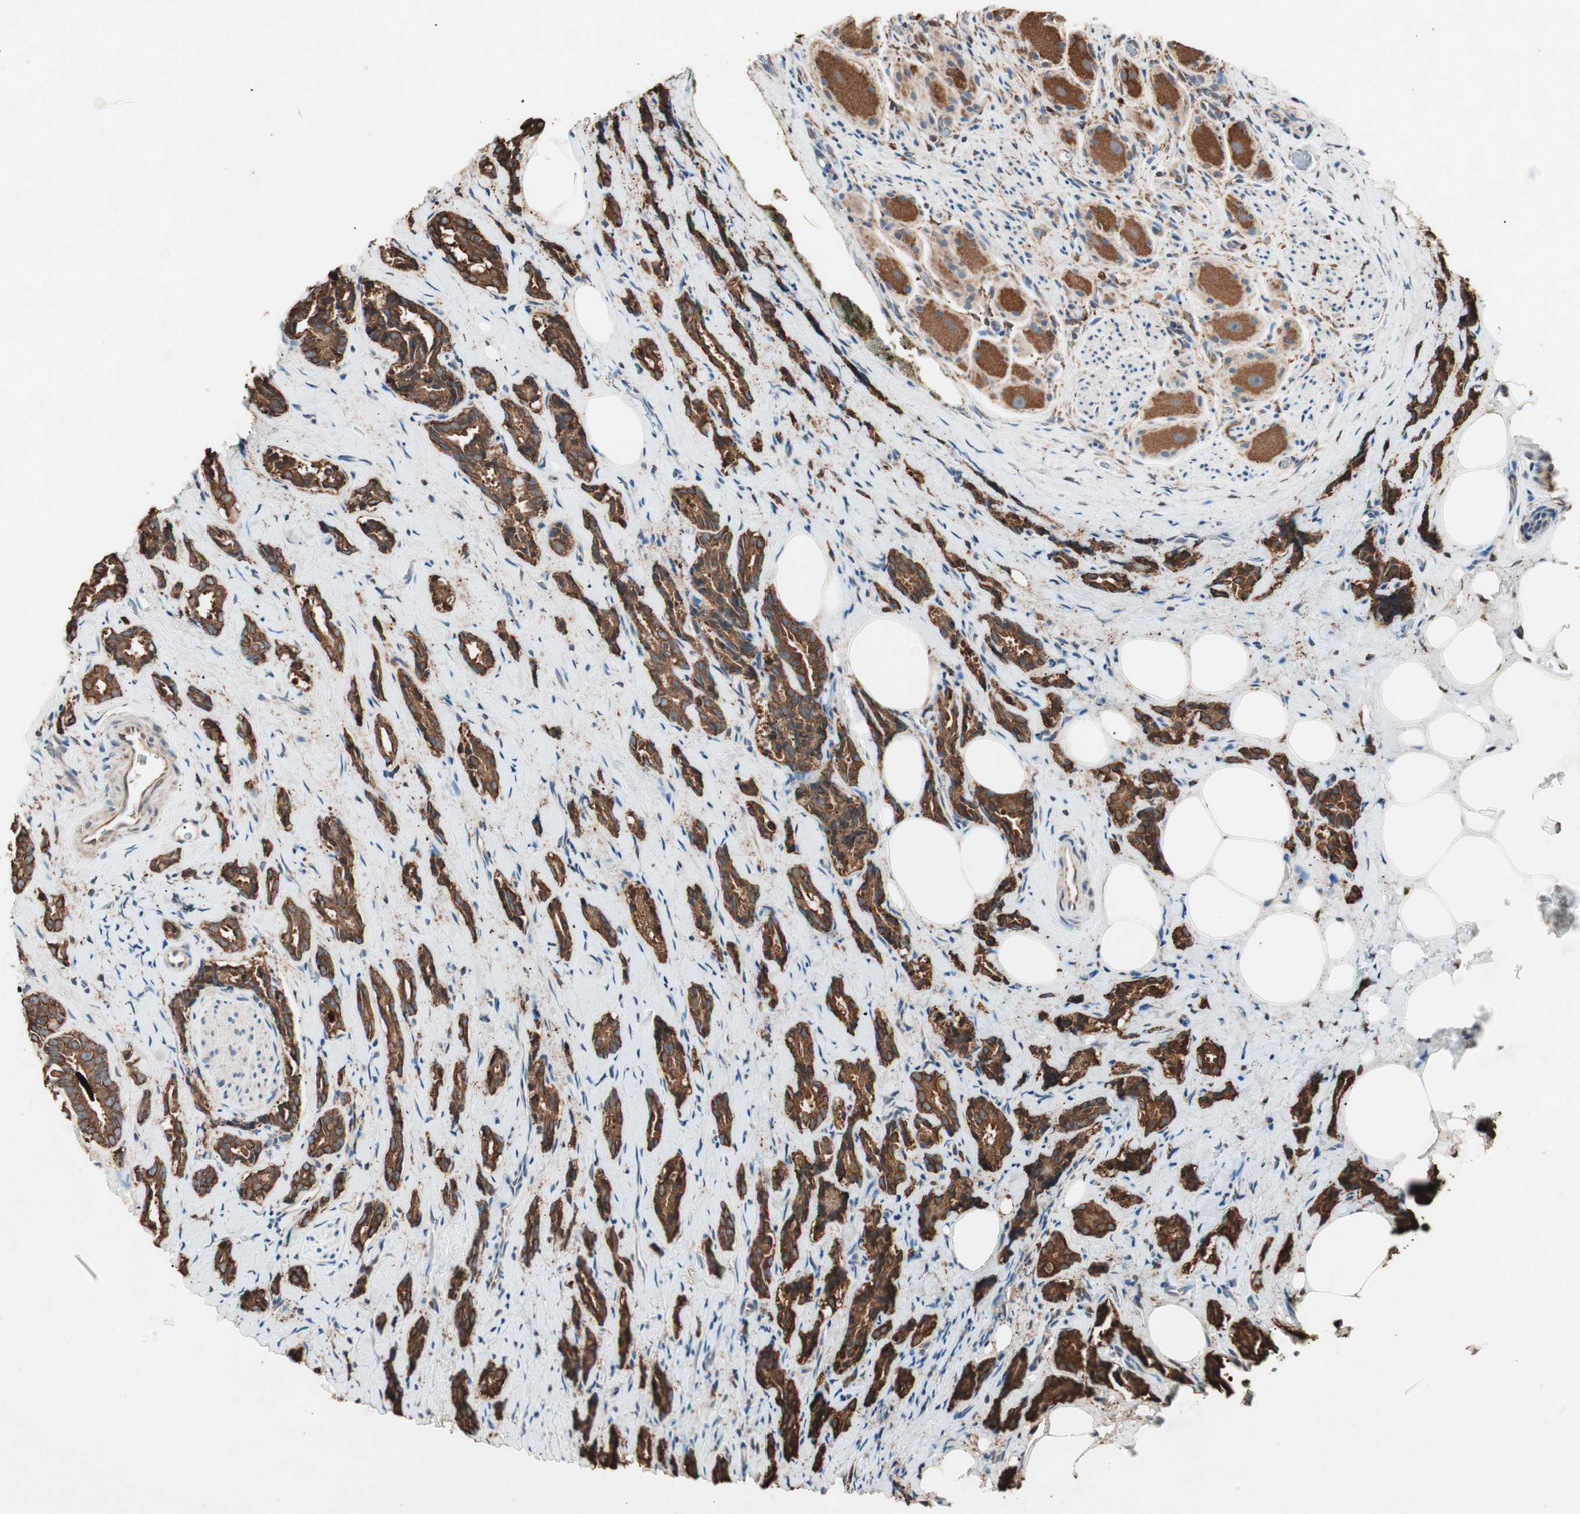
{"staining": {"intensity": "strong", "quantity": ">75%", "location": "cytoplasmic/membranous"}, "tissue": "prostate cancer", "cell_type": "Tumor cells", "image_type": "cancer", "snomed": [{"axis": "morphology", "description": "Adenocarcinoma, High grade"}, {"axis": "topography", "description": "Prostate"}], "caption": "A brown stain labels strong cytoplasmic/membranous staining of a protein in prostate adenocarcinoma (high-grade) tumor cells. (DAB (3,3'-diaminobenzidine) = brown stain, brightfield microscopy at high magnification).", "gene": "VEGFA", "patient": {"sex": "male", "age": 67}}